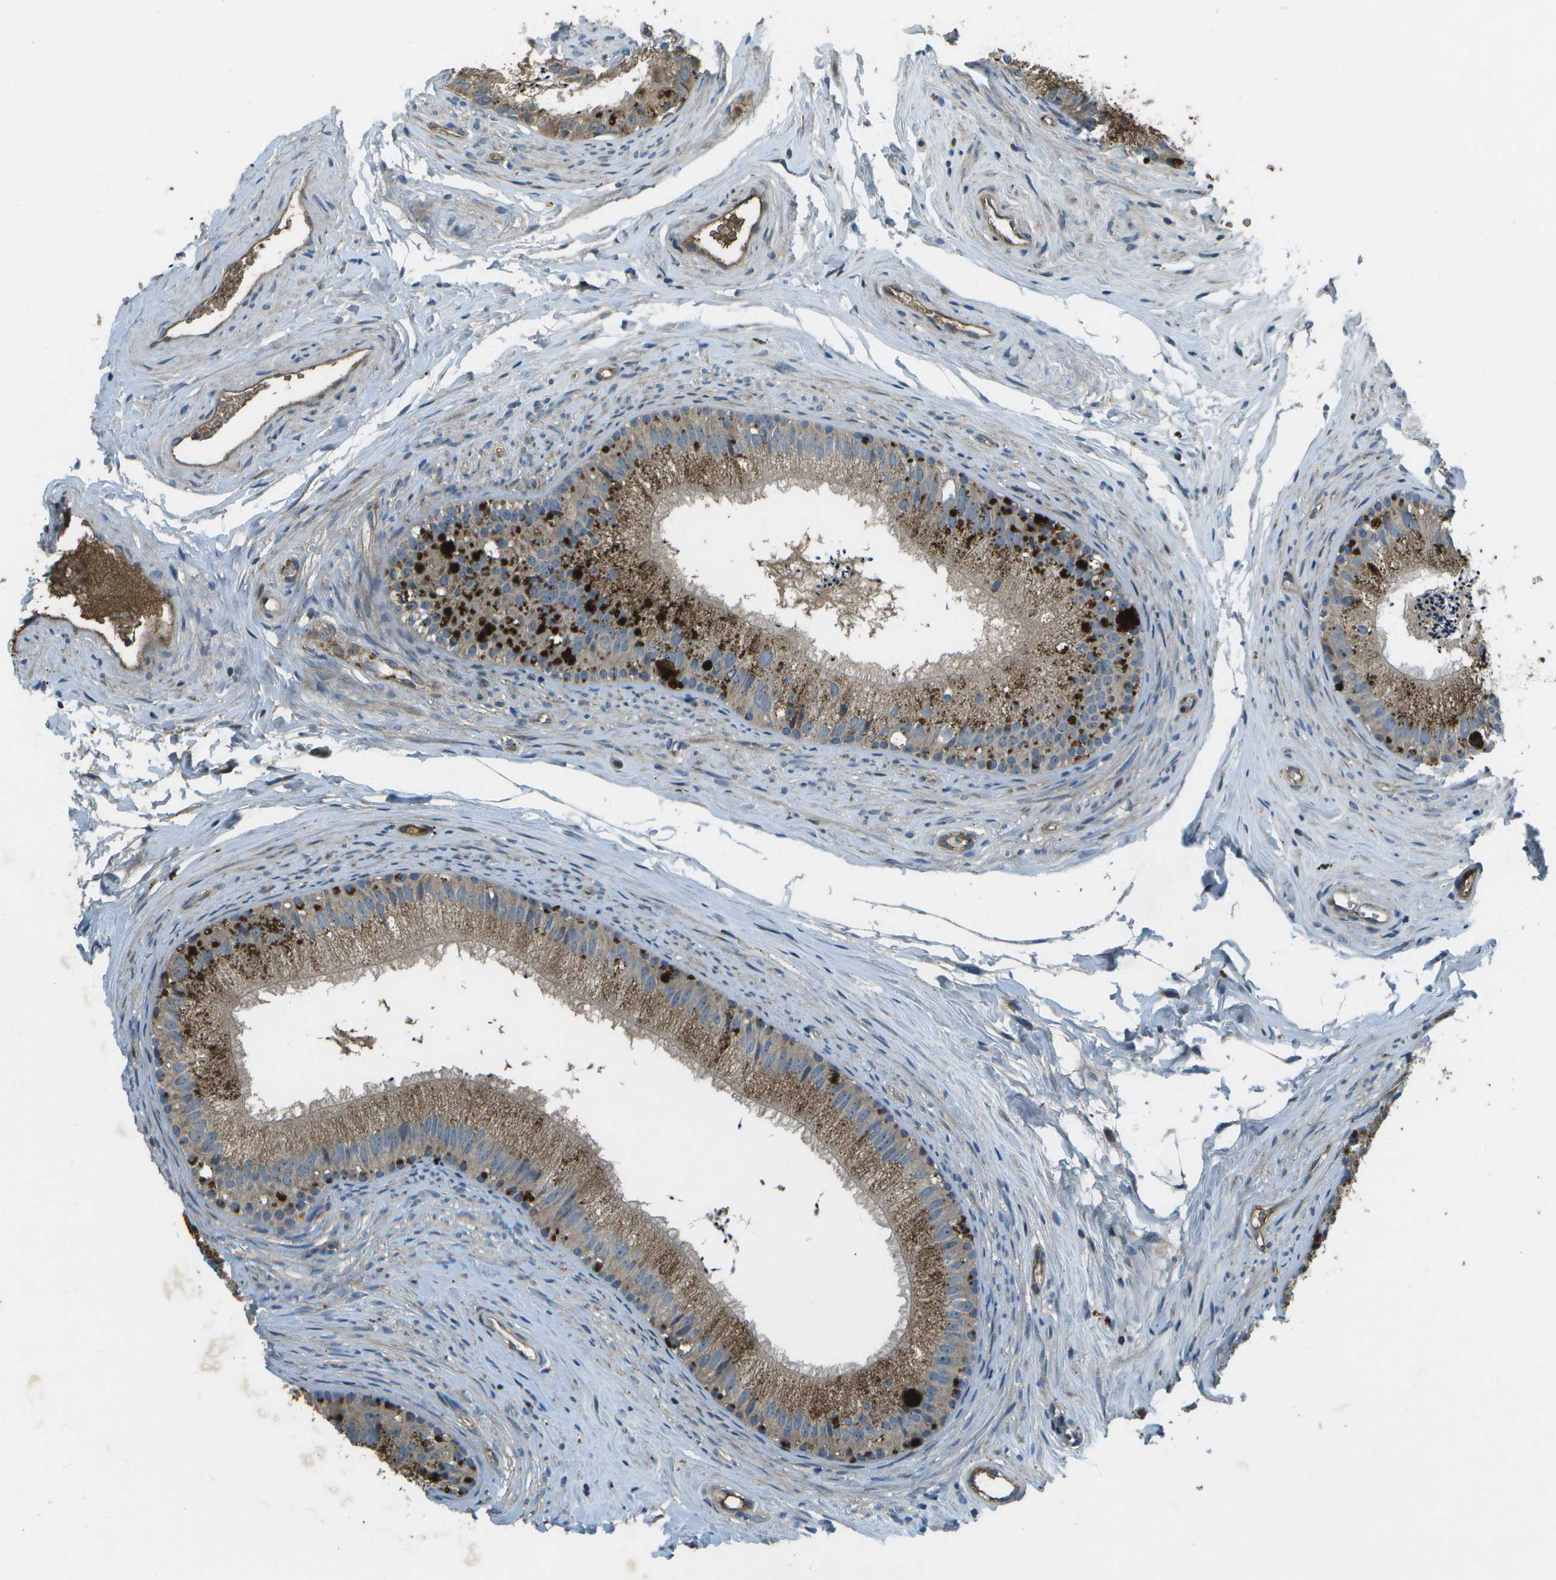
{"staining": {"intensity": "moderate", "quantity": ">75%", "location": "cytoplasmic/membranous"}, "tissue": "epididymis", "cell_type": "Glandular cells", "image_type": "normal", "snomed": [{"axis": "morphology", "description": "Normal tissue, NOS"}, {"axis": "topography", "description": "Epididymis"}], "caption": "There is medium levels of moderate cytoplasmic/membranous expression in glandular cells of unremarkable epididymis, as demonstrated by immunohistochemical staining (brown color).", "gene": "PXYLP1", "patient": {"sex": "male", "age": 56}}